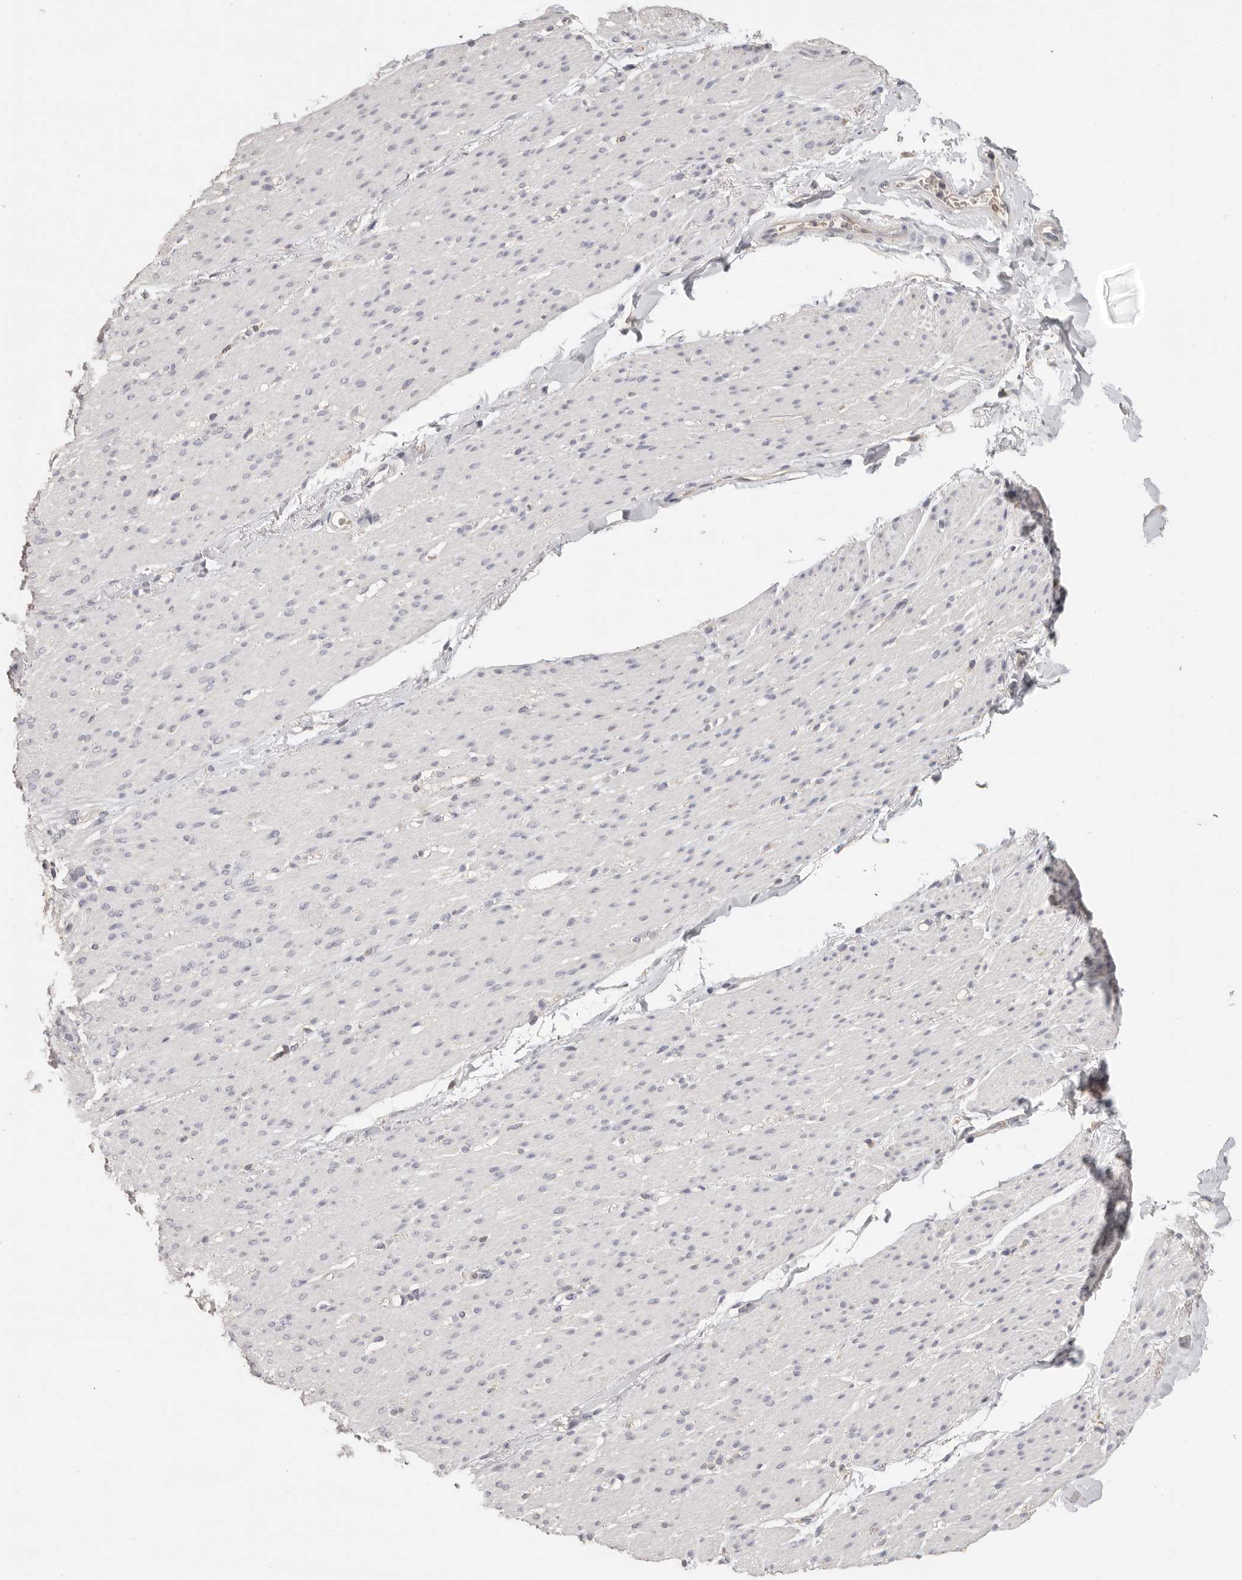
{"staining": {"intensity": "negative", "quantity": "none", "location": "none"}, "tissue": "smooth muscle", "cell_type": "Smooth muscle cells", "image_type": "normal", "snomed": [{"axis": "morphology", "description": "Normal tissue, NOS"}, {"axis": "topography", "description": "Colon"}, {"axis": "topography", "description": "Peripheral nerve tissue"}], "caption": "Immunohistochemical staining of unremarkable human smooth muscle demonstrates no significant expression in smooth muscle cells. Nuclei are stained in blue.", "gene": "CSK", "patient": {"sex": "female", "age": 61}}